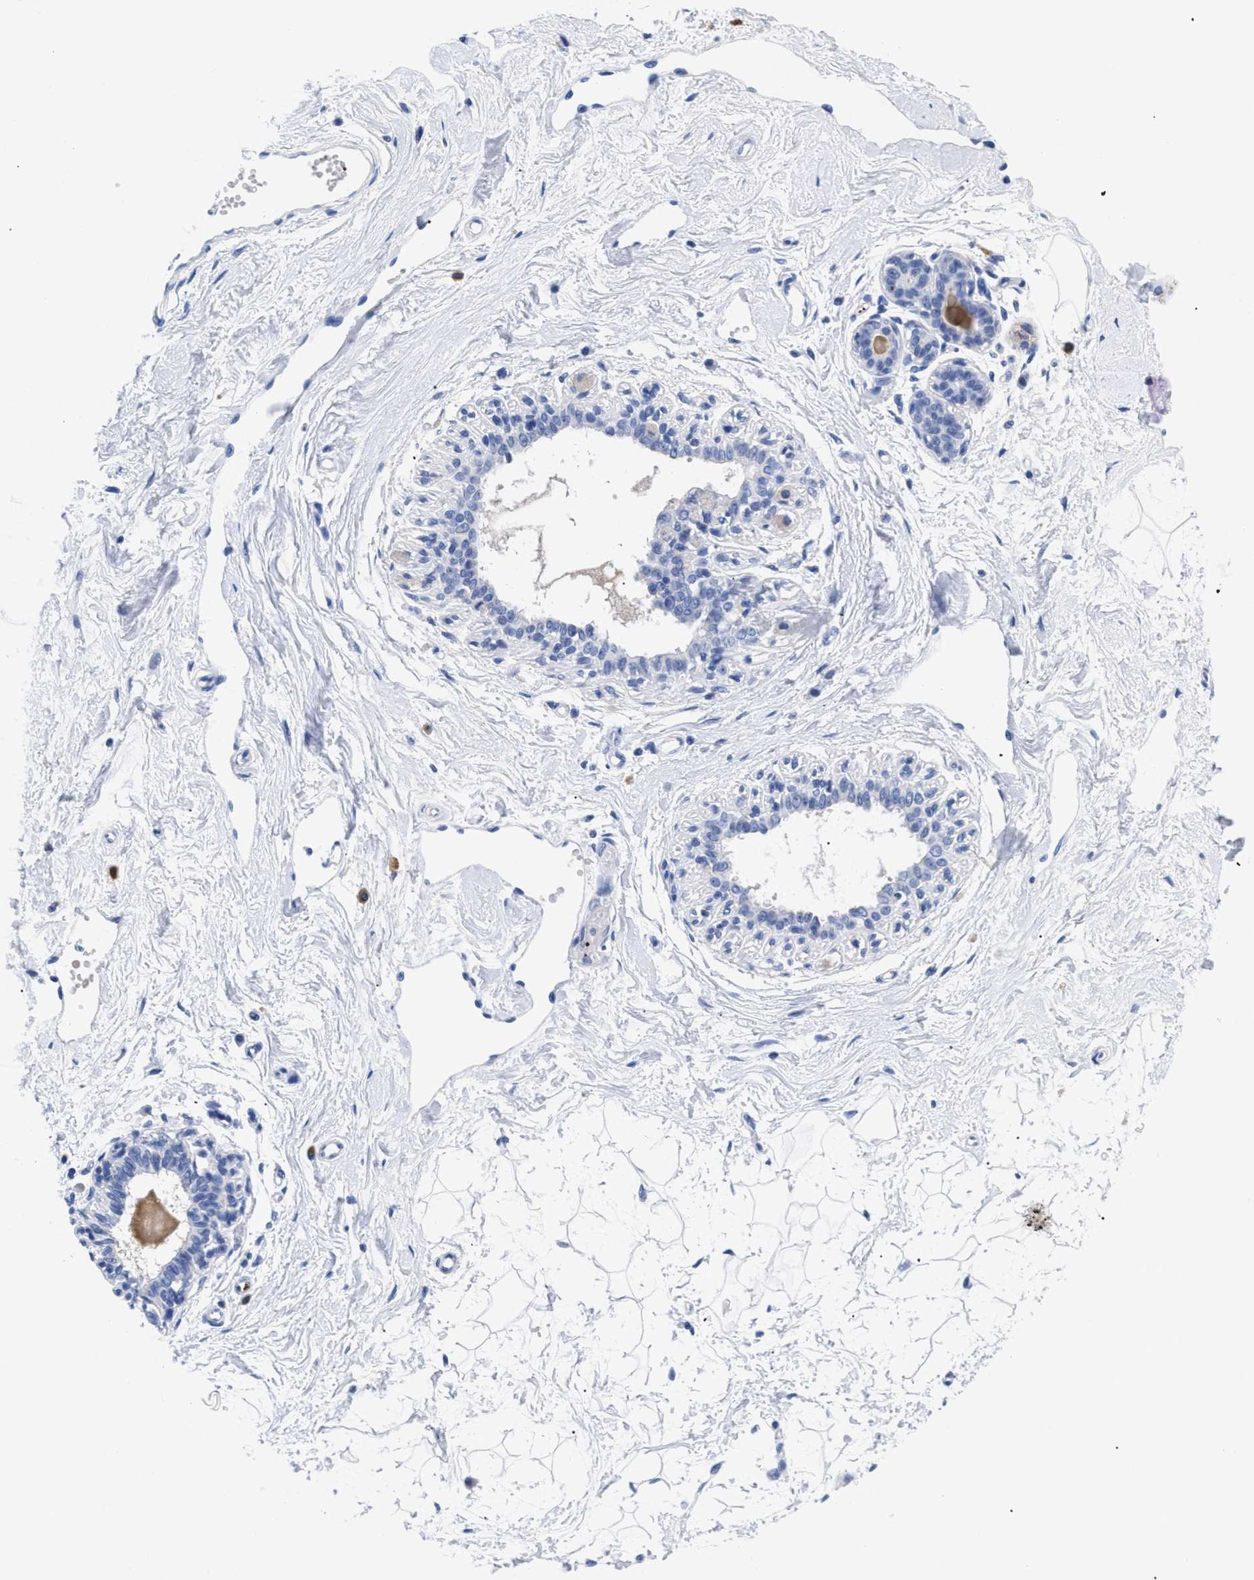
{"staining": {"intensity": "negative", "quantity": "none", "location": "none"}, "tissue": "breast", "cell_type": "Adipocytes", "image_type": "normal", "snomed": [{"axis": "morphology", "description": "Normal tissue, NOS"}, {"axis": "topography", "description": "Breast"}], "caption": "A high-resolution micrograph shows immunohistochemistry staining of benign breast, which reveals no significant expression in adipocytes. Brightfield microscopy of immunohistochemistry (IHC) stained with DAB (3,3'-diaminobenzidine) (brown) and hematoxylin (blue), captured at high magnification.", "gene": "TREML1", "patient": {"sex": "female", "age": 45}}